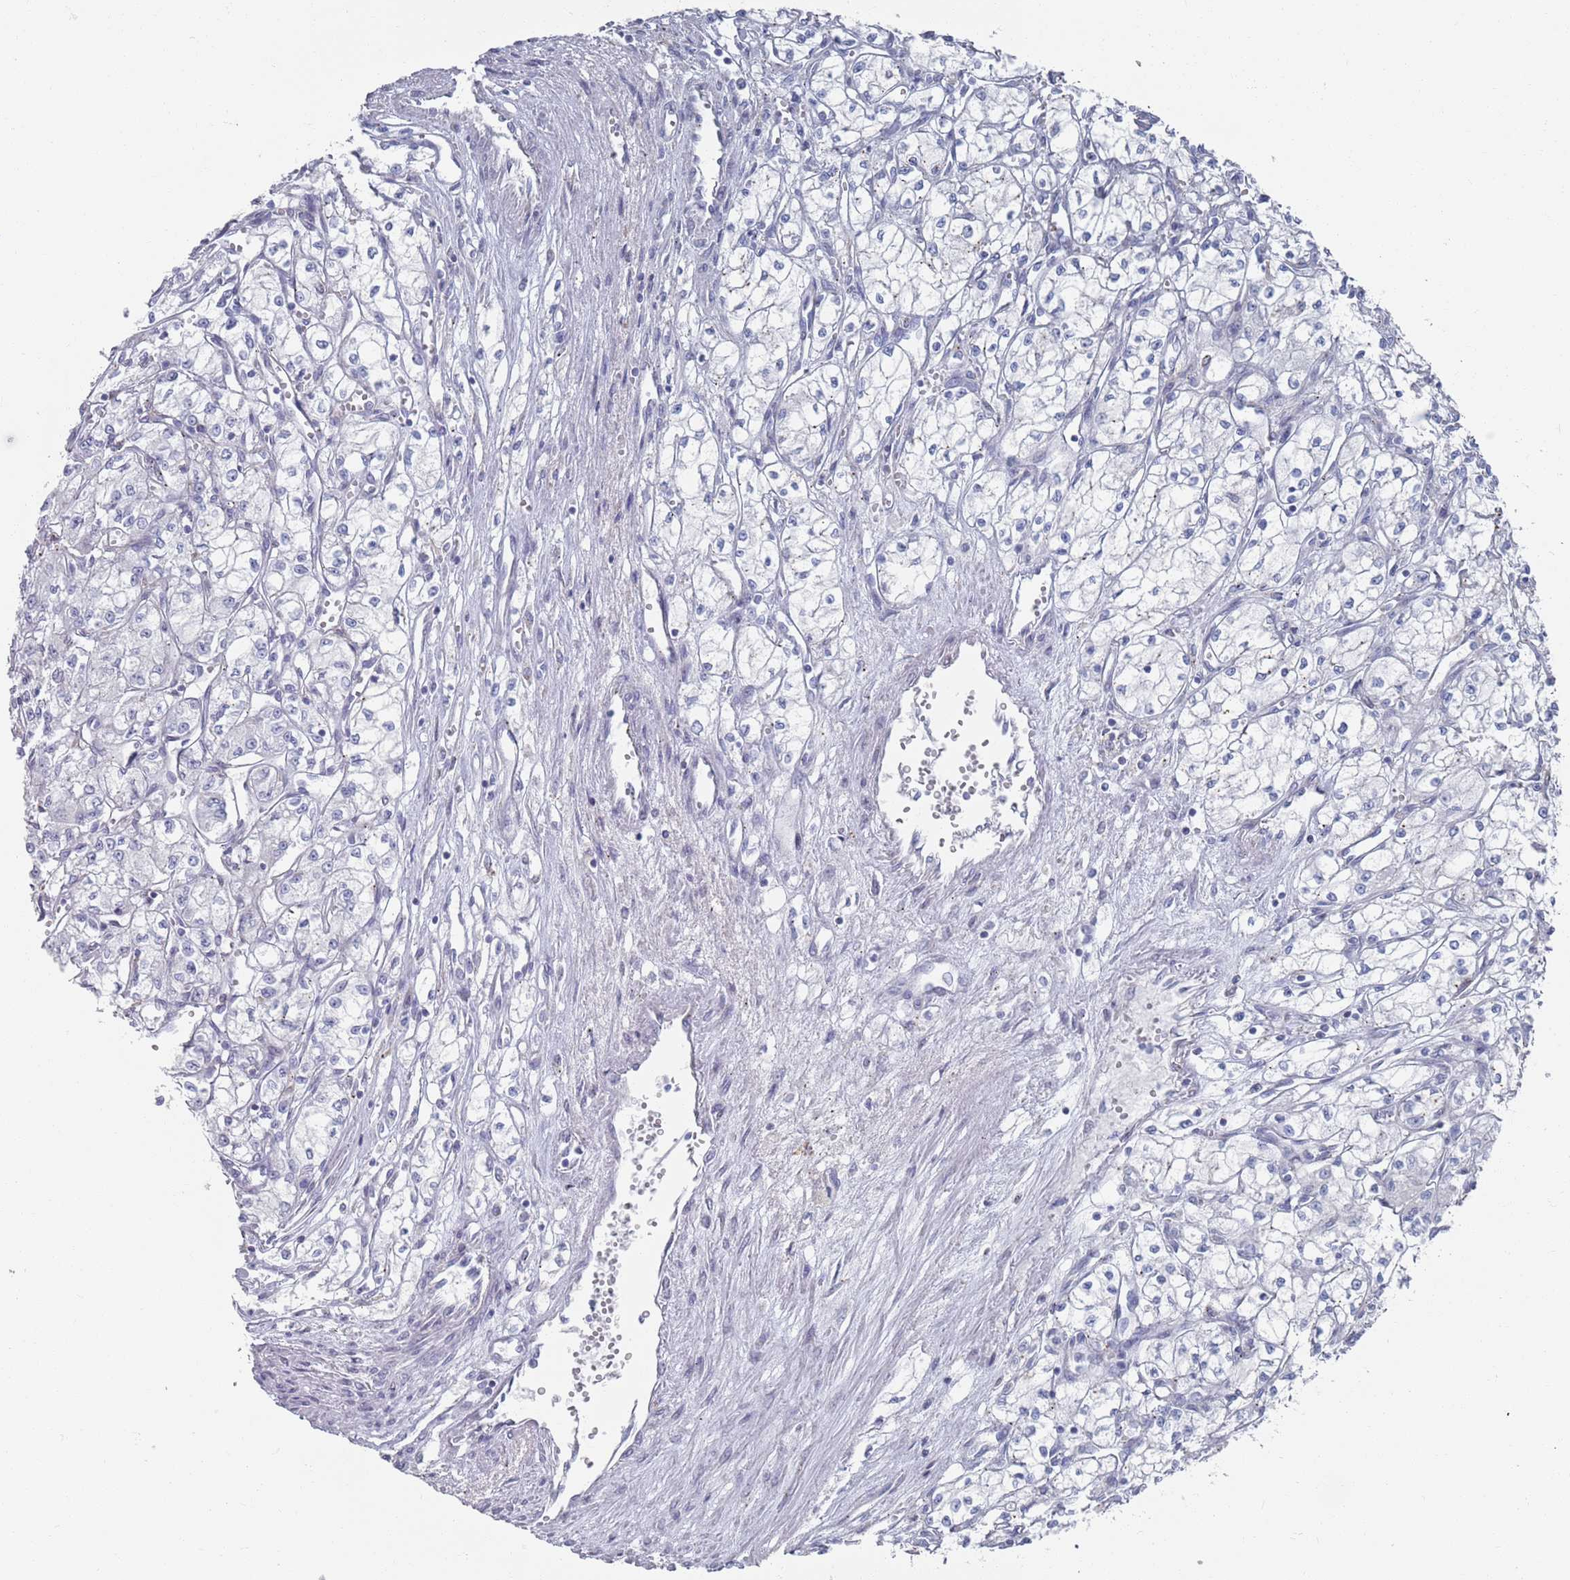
{"staining": {"intensity": "negative", "quantity": "none", "location": "none"}, "tissue": "renal cancer", "cell_type": "Tumor cells", "image_type": "cancer", "snomed": [{"axis": "morphology", "description": "Adenocarcinoma, NOS"}, {"axis": "topography", "description": "Kidney"}], "caption": "Tumor cells show no significant staining in renal cancer.", "gene": "MAT1A", "patient": {"sex": "male", "age": 59}}